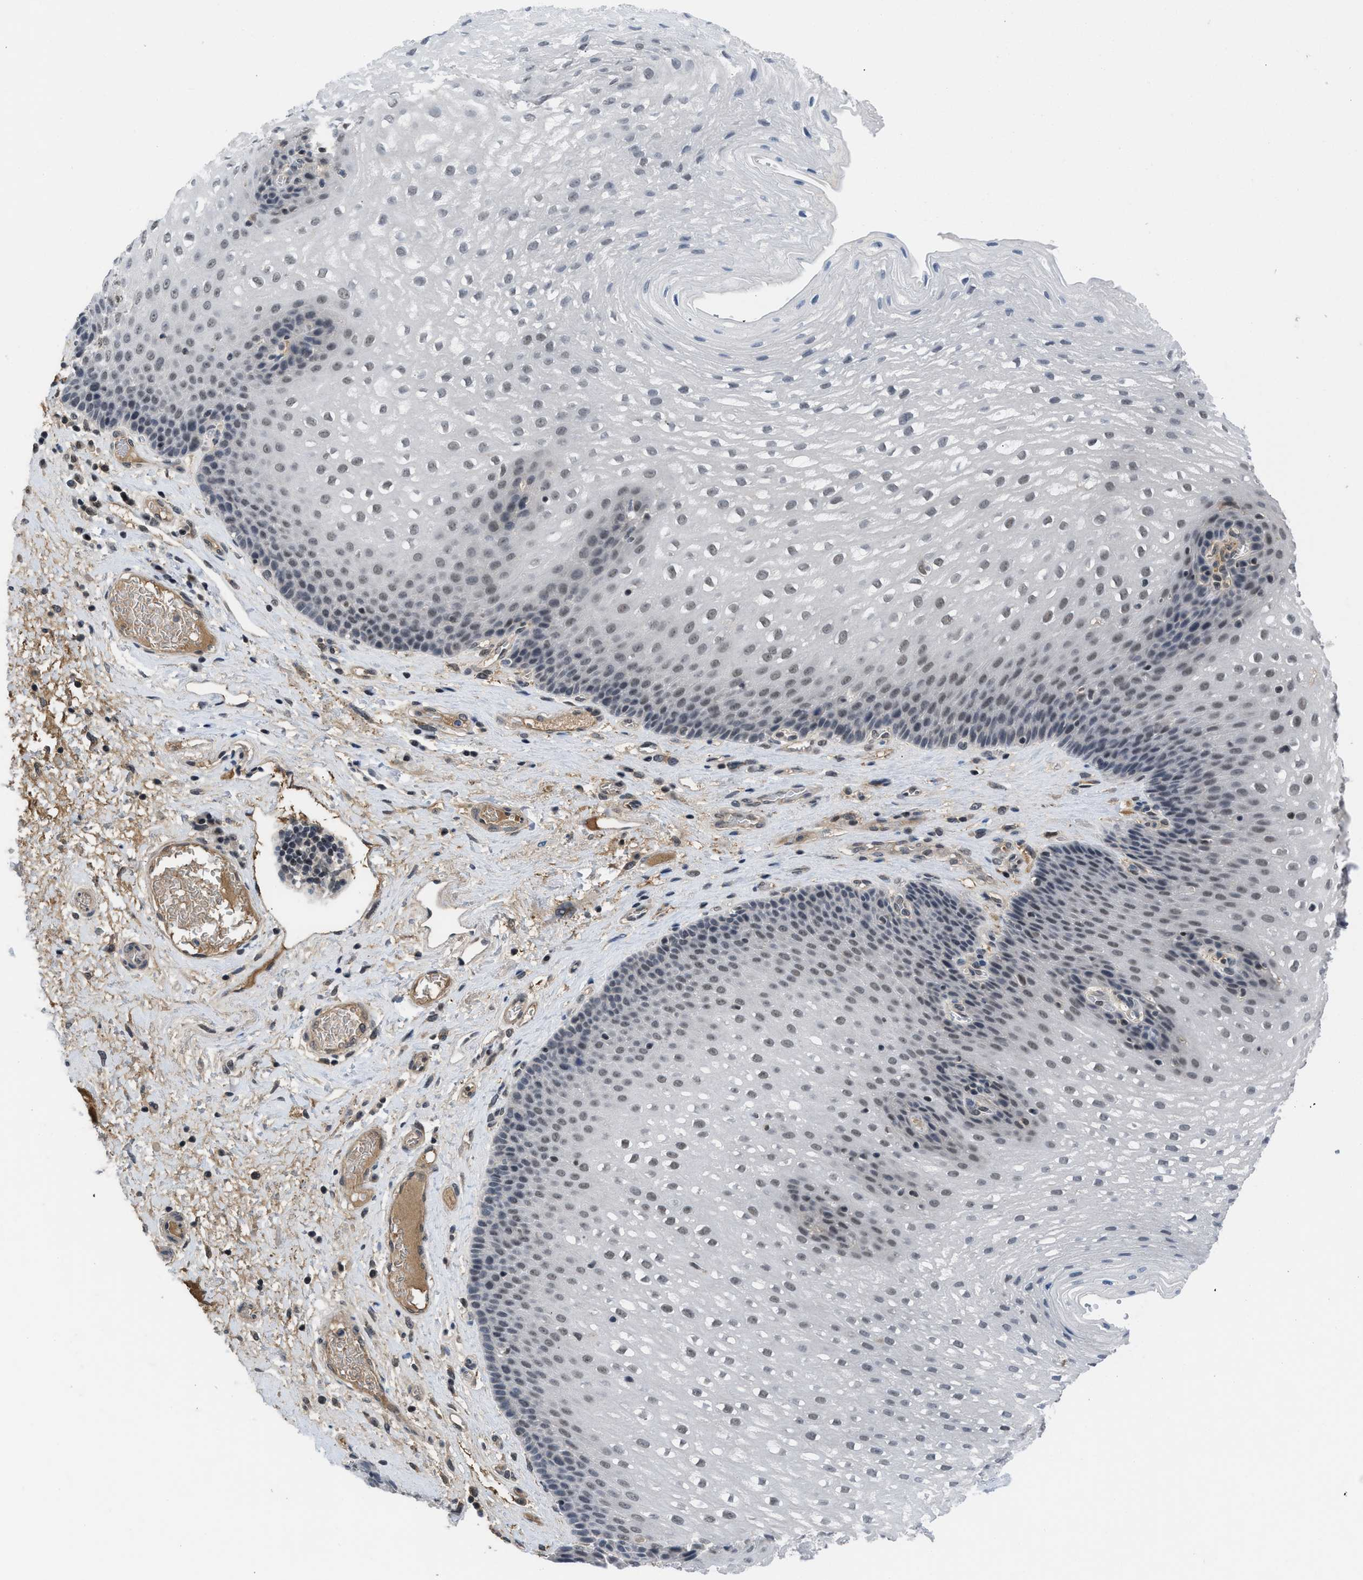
{"staining": {"intensity": "weak", "quantity": "25%-75%", "location": "nuclear"}, "tissue": "esophagus", "cell_type": "Squamous epithelial cells", "image_type": "normal", "snomed": [{"axis": "morphology", "description": "Normal tissue, NOS"}, {"axis": "topography", "description": "Esophagus"}], "caption": "DAB (3,3'-diaminobenzidine) immunohistochemical staining of normal human esophagus displays weak nuclear protein staining in approximately 25%-75% of squamous epithelial cells. The protein of interest is stained brown, and the nuclei are stained in blue (DAB (3,3'-diaminobenzidine) IHC with brightfield microscopy, high magnification).", "gene": "TERF2IP", "patient": {"sex": "male", "age": 48}}